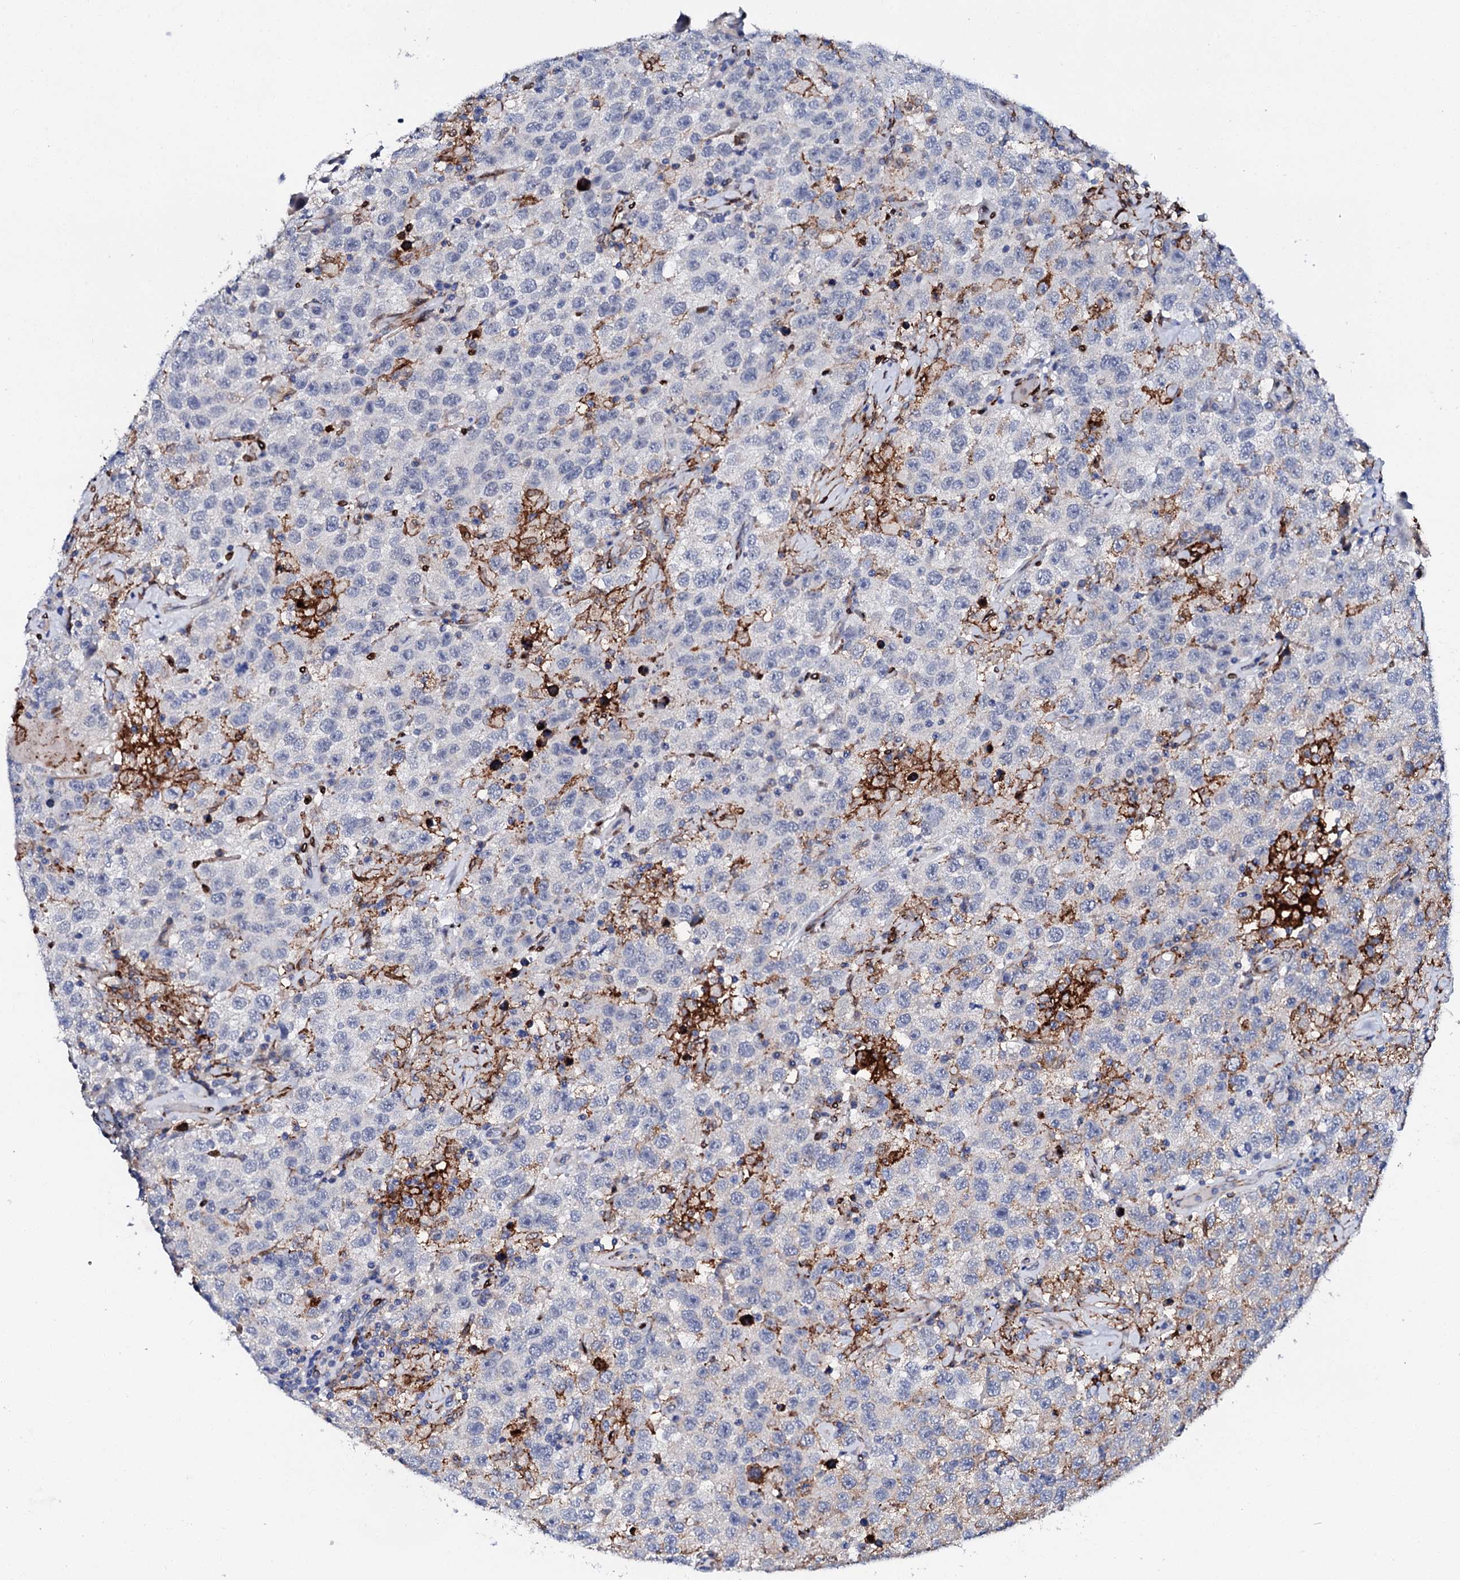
{"staining": {"intensity": "negative", "quantity": "none", "location": "none"}, "tissue": "testis cancer", "cell_type": "Tumor cells", "image_type": "cancer", "snomed": [{"axis": "morphology", "description": "Seminoma, NOS"}, {"axis": "topography", "description": "Testis"}], "caption": "This is a histopathology image of immunohistochemistry staining of testis cancer (seminoma), which shows no staining in tumor cells.", "gene": "MED13L", "patient": {"sex": "male", "age": 41}}